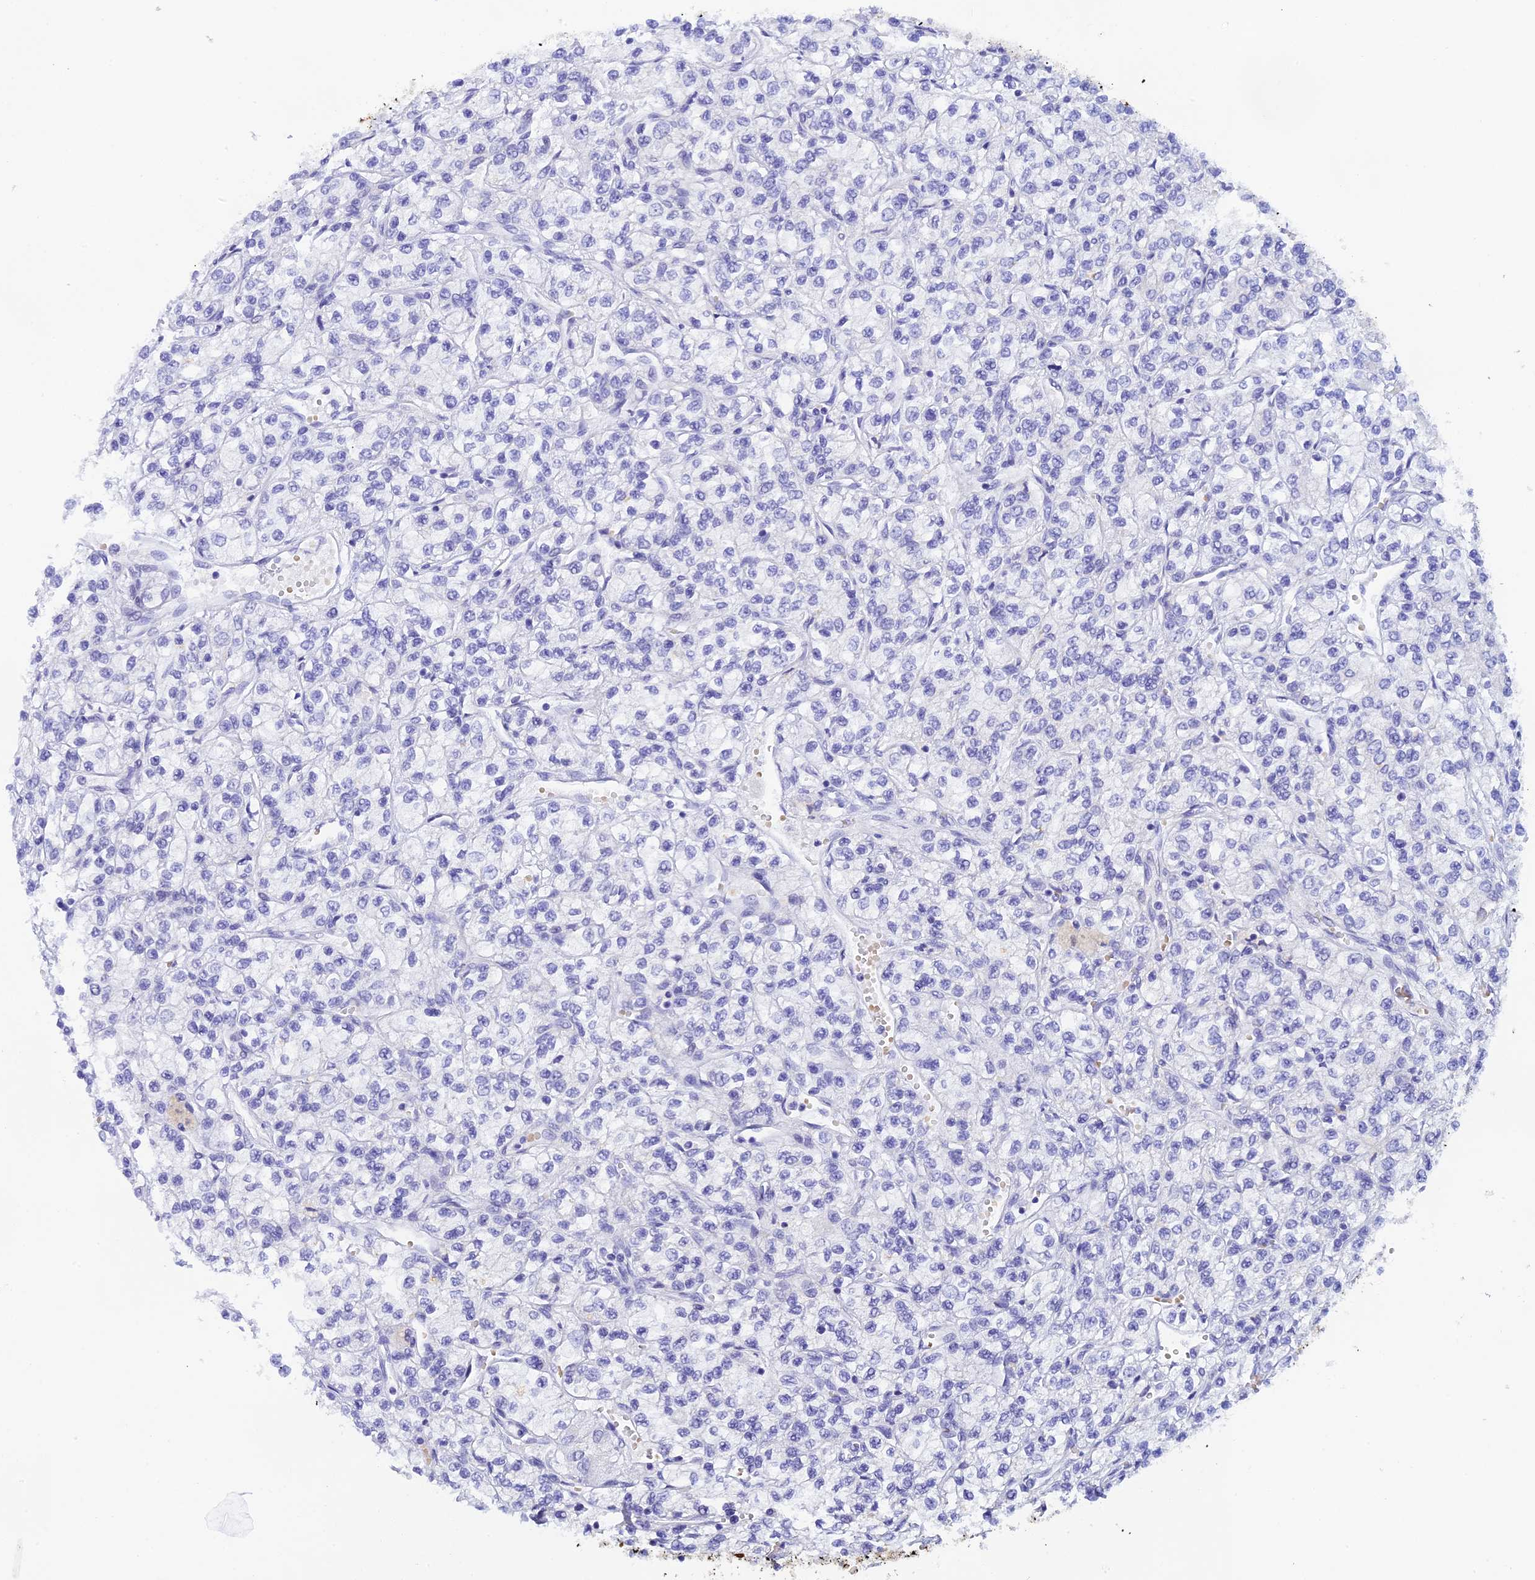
{"staining": {"intensity": "negative", "quantity": "none", "location": "none"}, "tissue": "renal cancer", "cell_type": "Tumor cells", "image_type": "cancer", "snomed": [{"axis": "morphology", "description": "Adenocarcinoma, NOS"}, {"axis": "topography", "description": "Kidney"}], "caption": "A histopathology image of human adenocarcinoma (renal) is negative for staining in tumor cells. (DAB (3,3'-diaminobenzidine) immunohistochemistry with hematoxylin counter stain).", "gene": "RASGEF1B", "patient": {"sex": "male", "age": 80}}